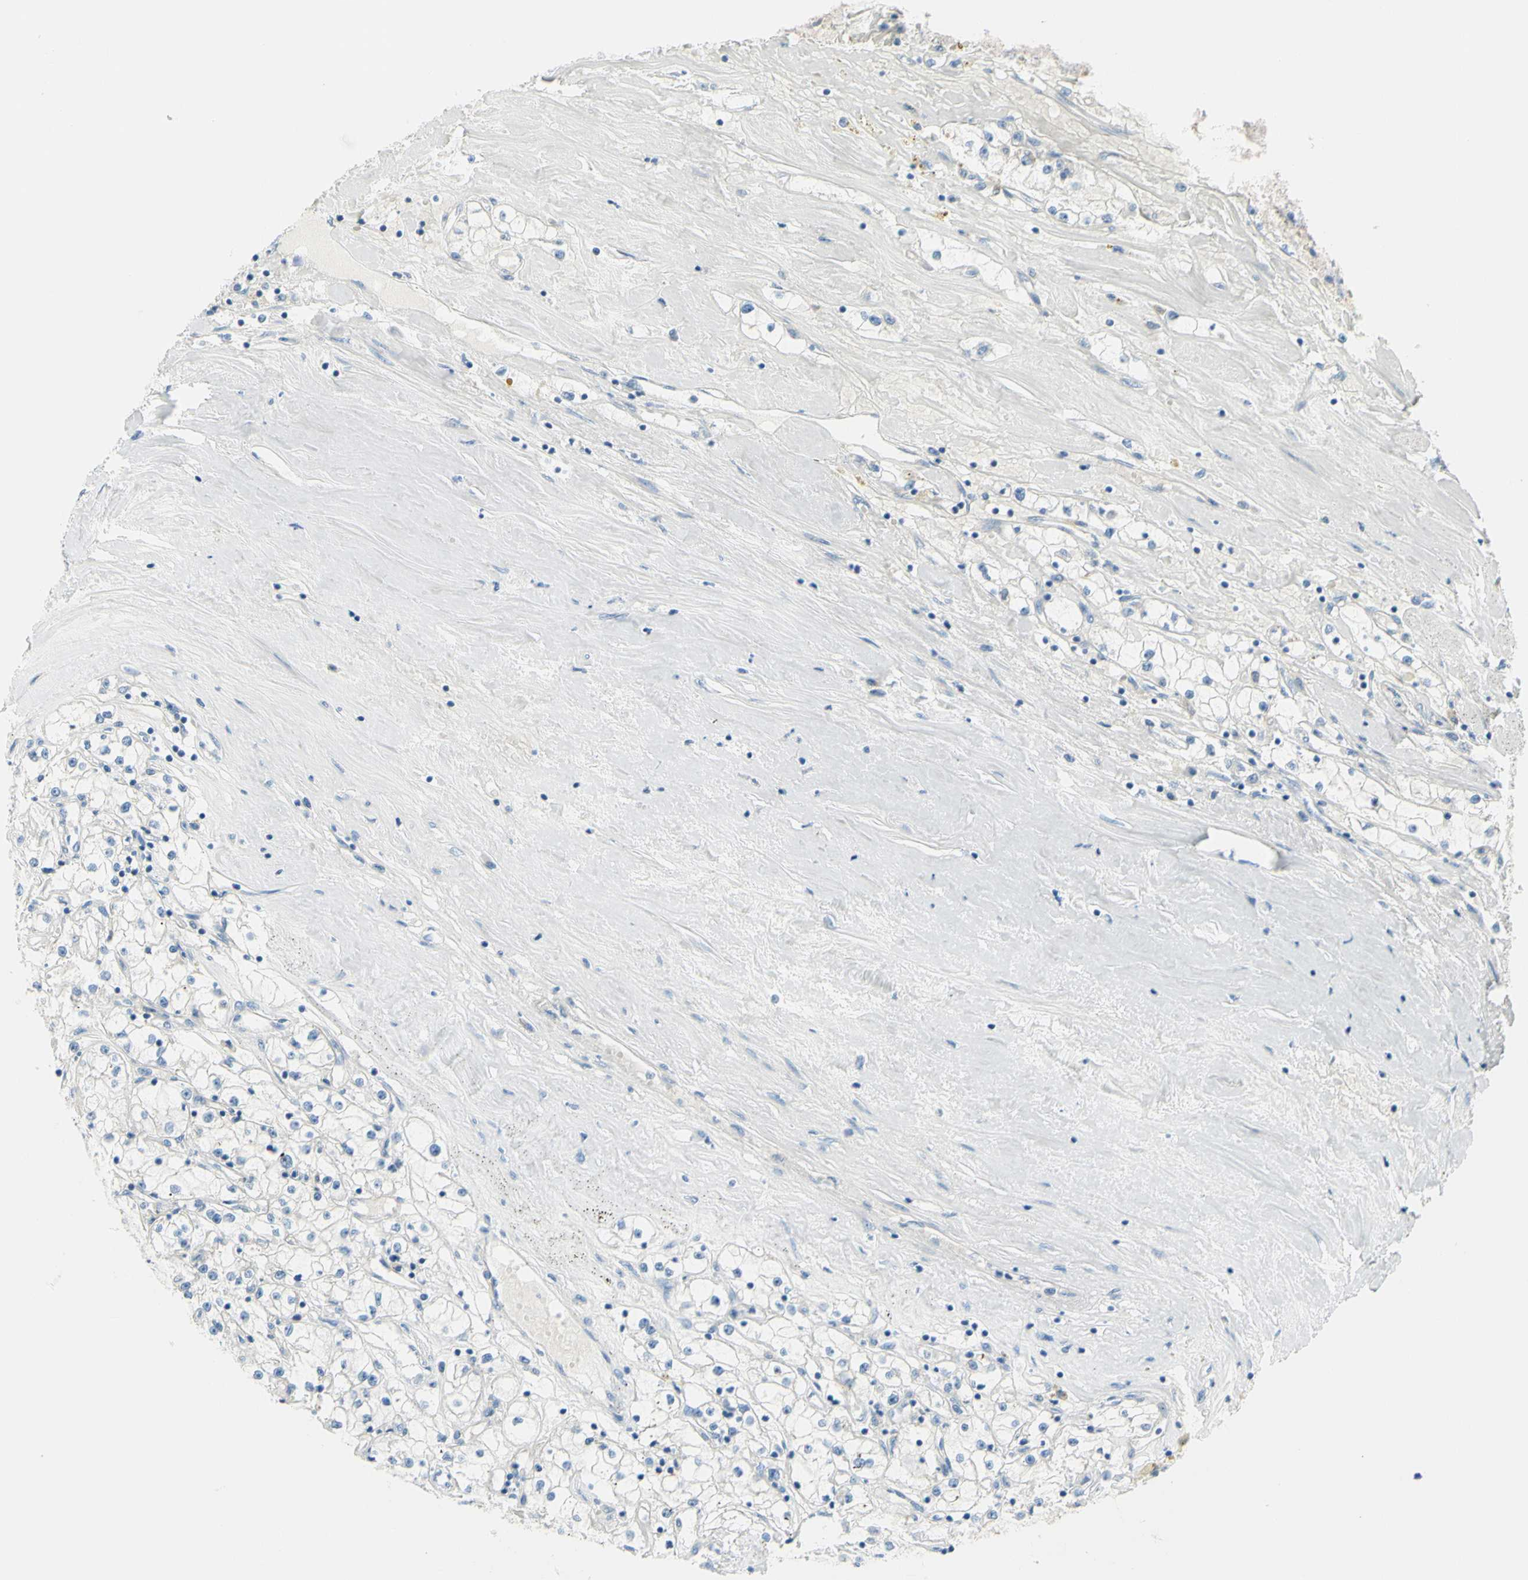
{"staining": {"intensity": "negative", "quantity": "none", "location": "none"}, "tissue": "renal cancer", "cell_type": "Tumor cells", "image_type": "cancer", "snomed": [{"axis": "morphology", "description": "Adenocarcinoma, NOS"}, {"axis": "topography", "description": "Kidney"}], "caption": "A micrograph of renal cancer (adenocarcinoma) stained for a protein exhibits no brown staining in tumor cells.", "gene": "FRMD4B", "patient": {"sex": "male", "age": 56}}